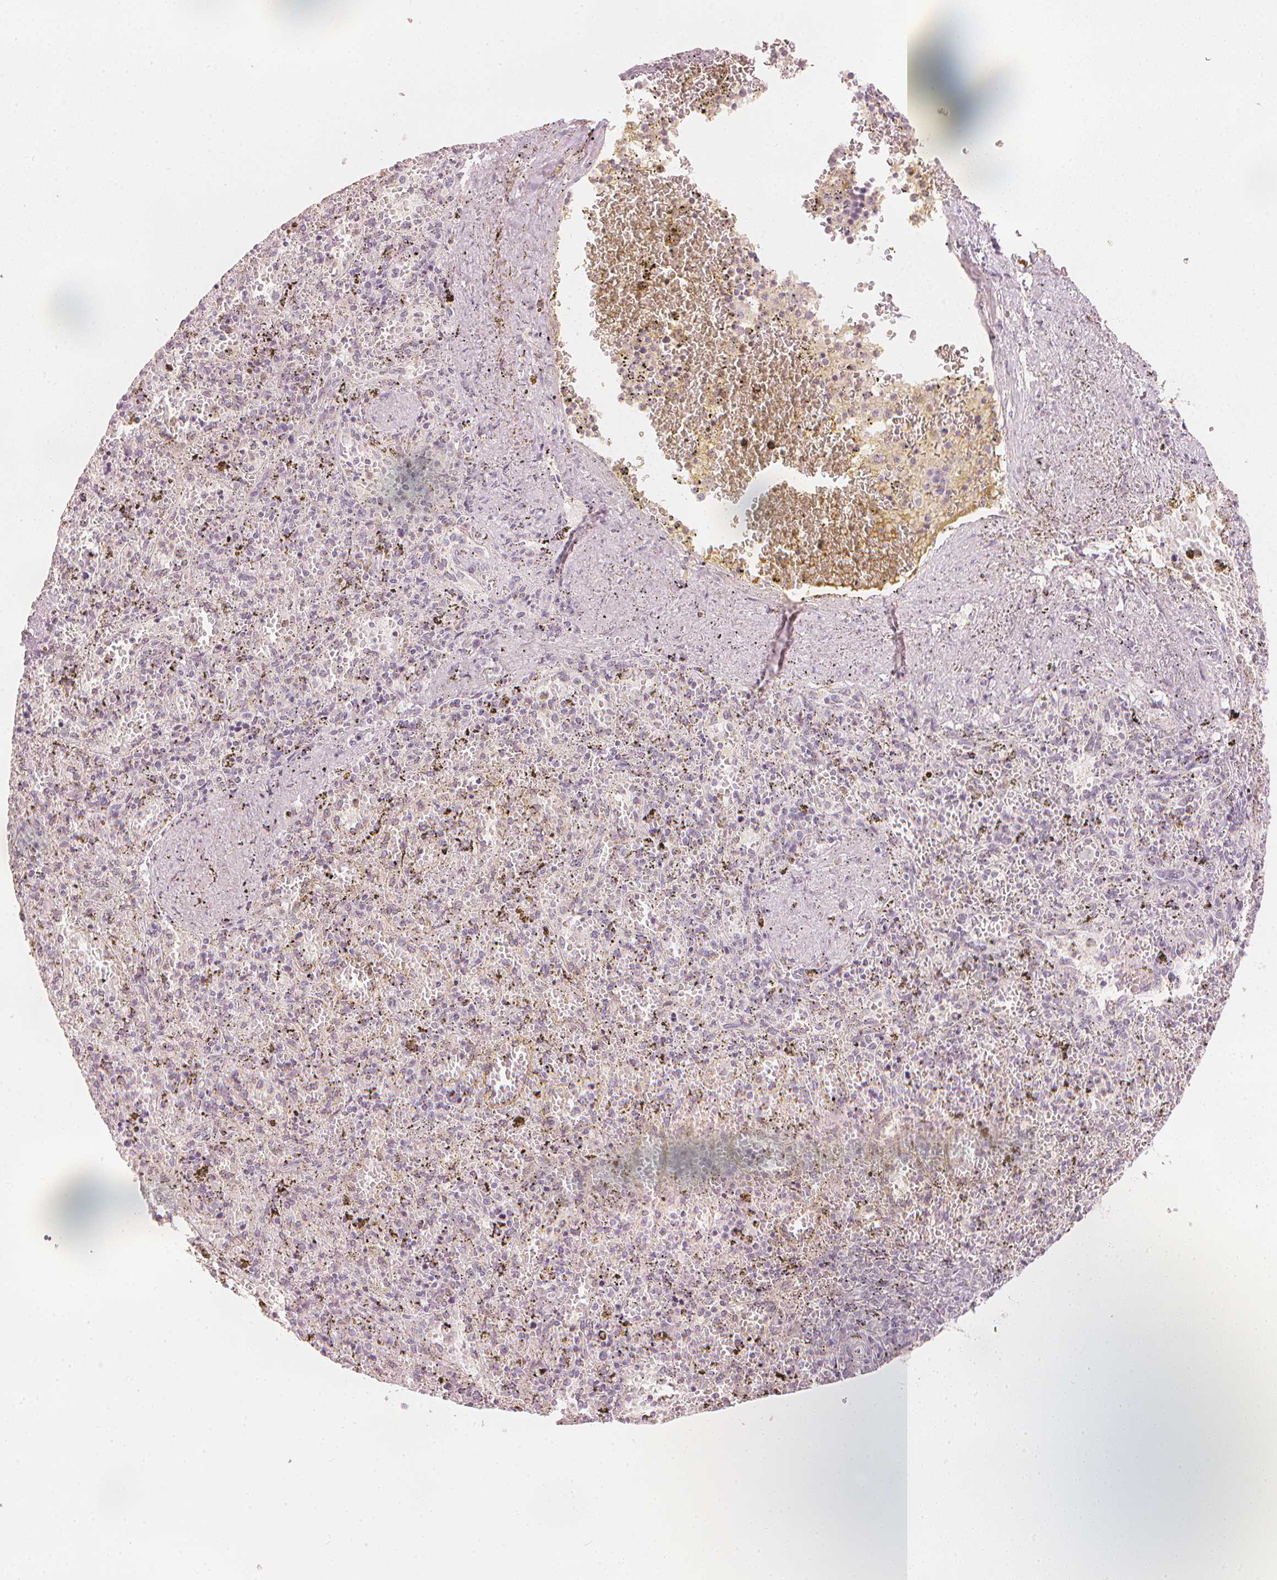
{"staining": {"intensity": "negative", "quantity": "none", "location": "none"}, "tissue": "spleen", "cell_type": "Cells in red pulp", "image_type": "normal", "snomed": [{"axis": "morphology", "description": "Normal tissue, NOS"}, {"axis": "topography", "description": "Spleen"}], "caption": "Cells in red pulp show no significant protein positivity in unremarkable spleen. (DAB IHC, high magnification).", "gene": "CALB1", "patient": {"sex": "female", "age": 50}}